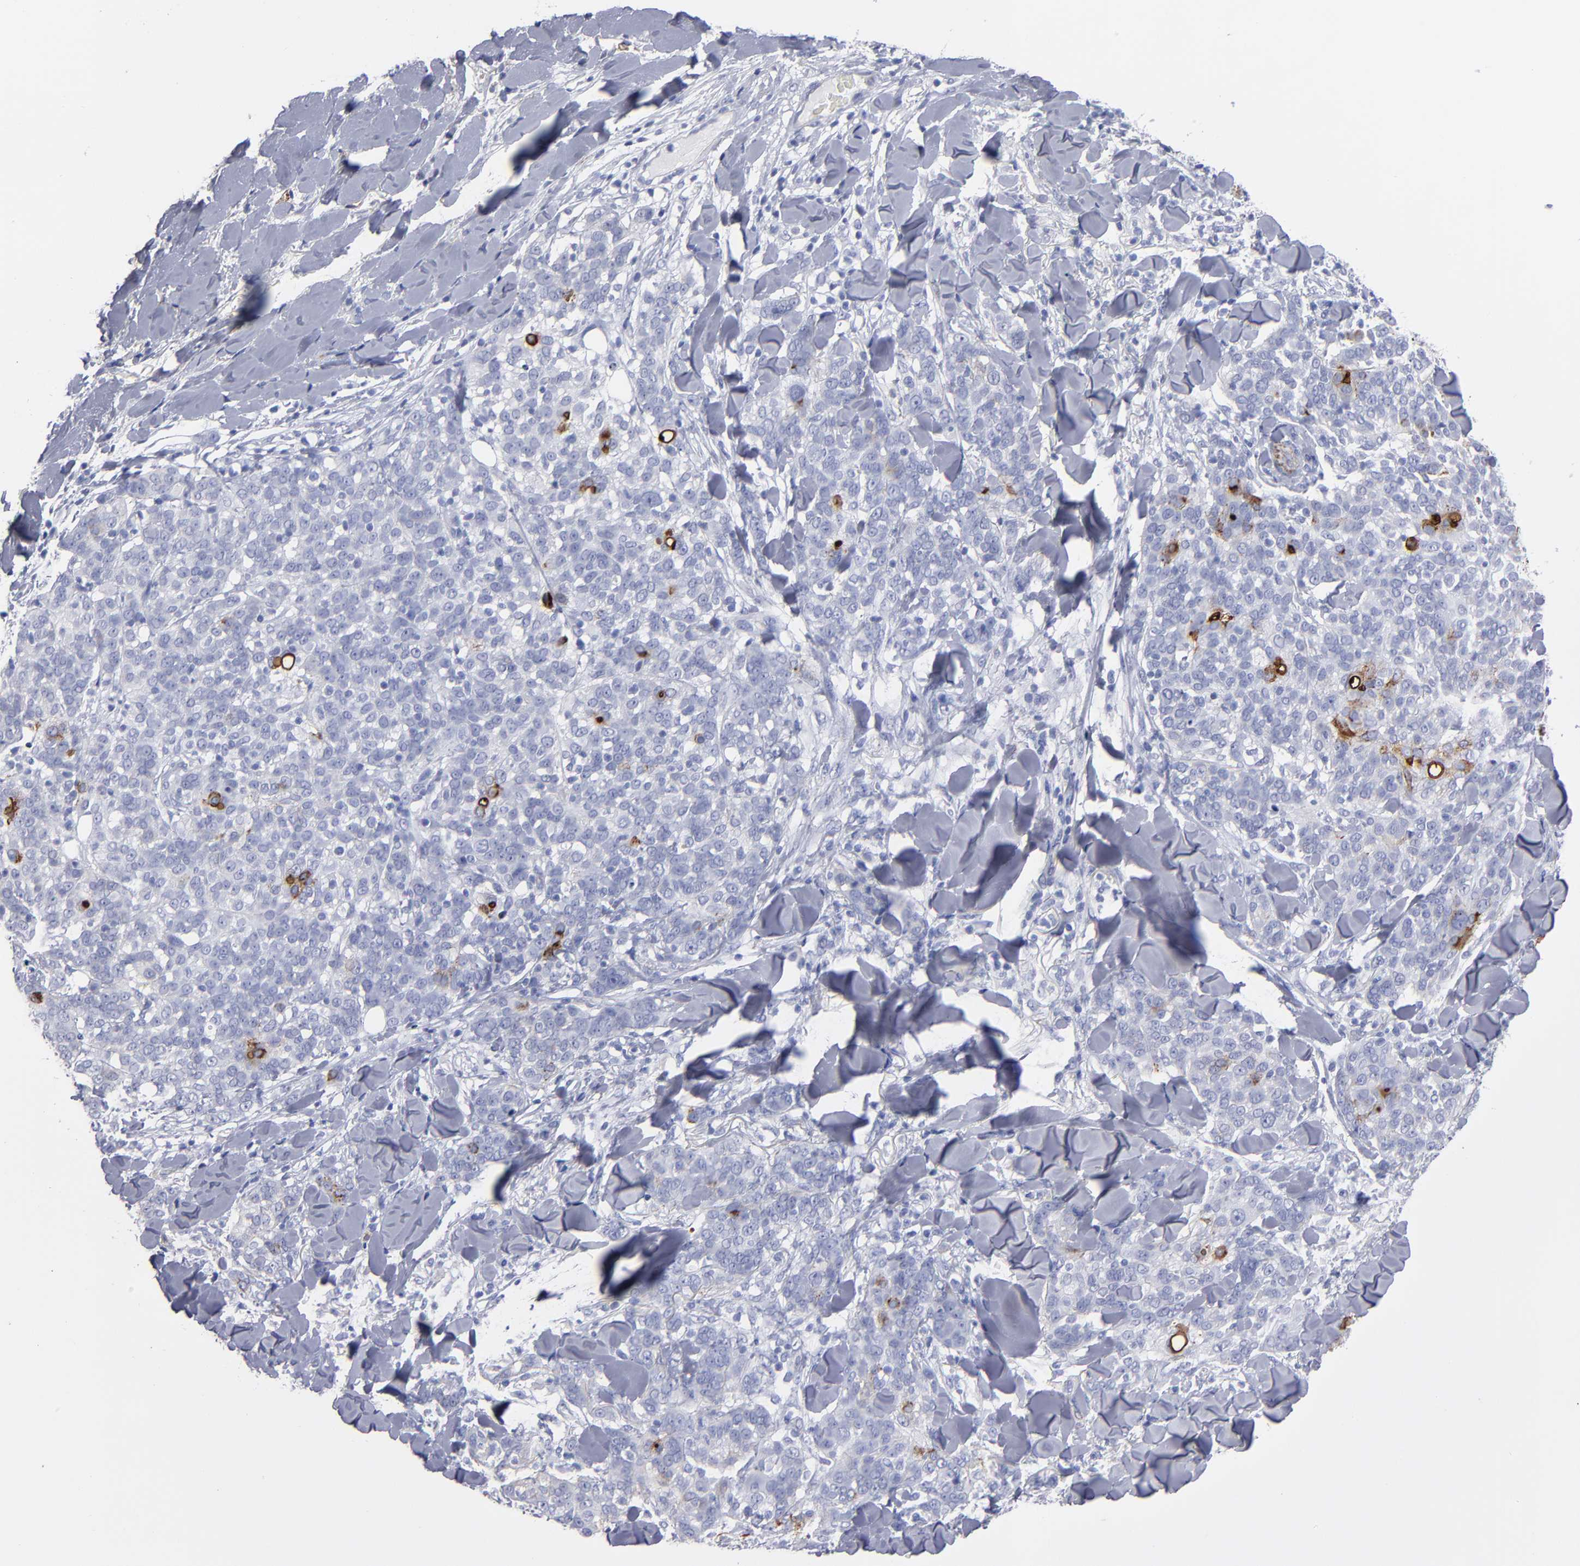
{"staining": {"intensity": "negative", "quantity": "none", "location": "none"}, "tissue": "skin cancer", "cell_type": "Tumor cells", "image_type": "cancer", "snomed": [{"axis": "morphology", "description": "Normal tissue, NOS"}, {"axis": "morphology", "description": "Squamous cell carcinoma, NOS"}, {"axis": "topography", "description": "Skin"}], "caption": "Immunohistochemistry (IHC) of squamous cell carcinoma (skin) reveals no positivity in tumor cells.", "gene": "TM4SF1", "patient": {"sex": "female", "age": 83}}